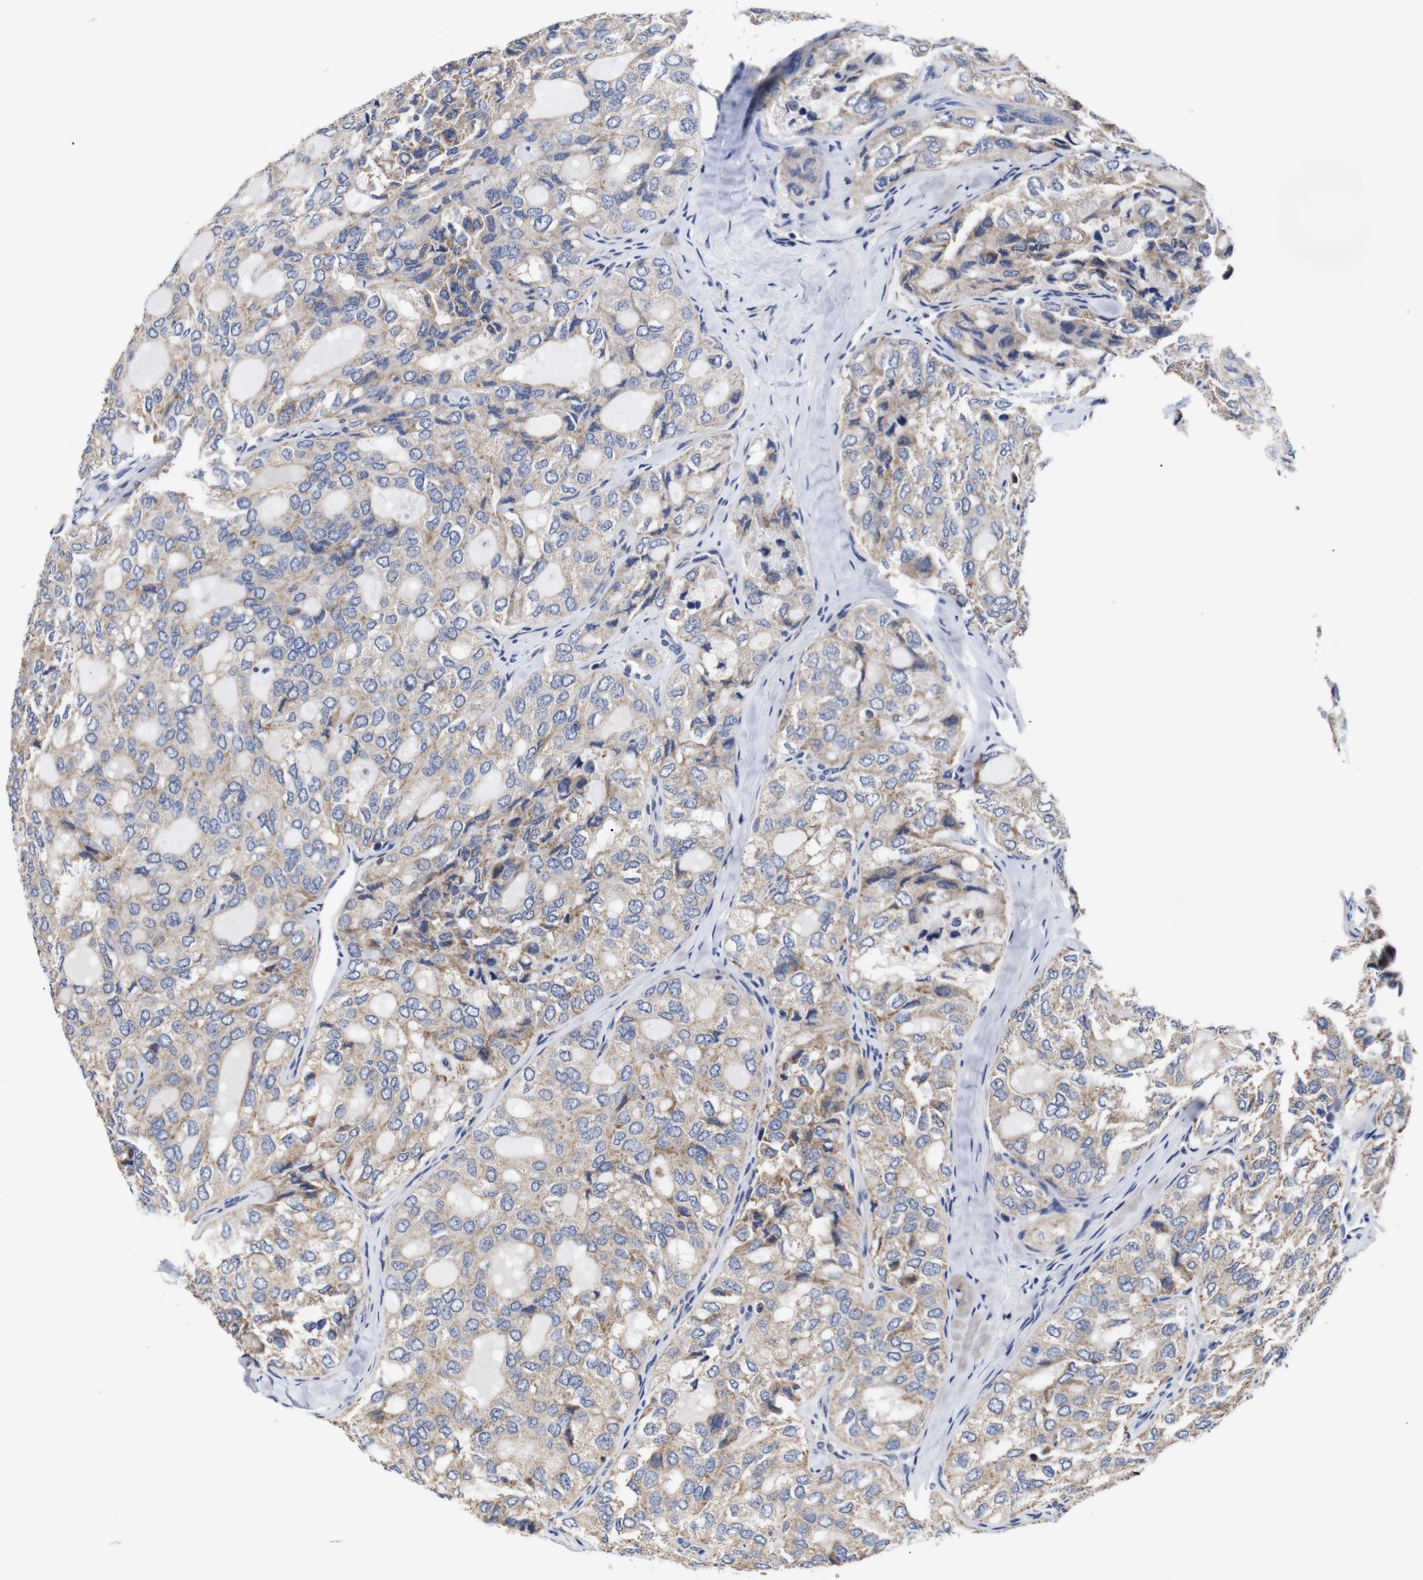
{"staining": {"intensity": "weak", "quantity": "25%-75%", "location": "cytoplasmic/membranous"}, "tissue": "thyroid cancer", "cell_type": "Tumor cells", "image_type": "cancer", "snomed": [{"axis": "morphology", "description": "Follicular adenoma carcinoma, NOS"}, {"axis": "topography", "description": "Thyroid gland"}], "caption": "Weak cytoplasmic/membranous protein staining is identified in about 25%-75% of tumor cells in thyroid follicular adenoma carcinoma.", "gene": "OPN3", "patient": {"sex": "male", "age": 75}}